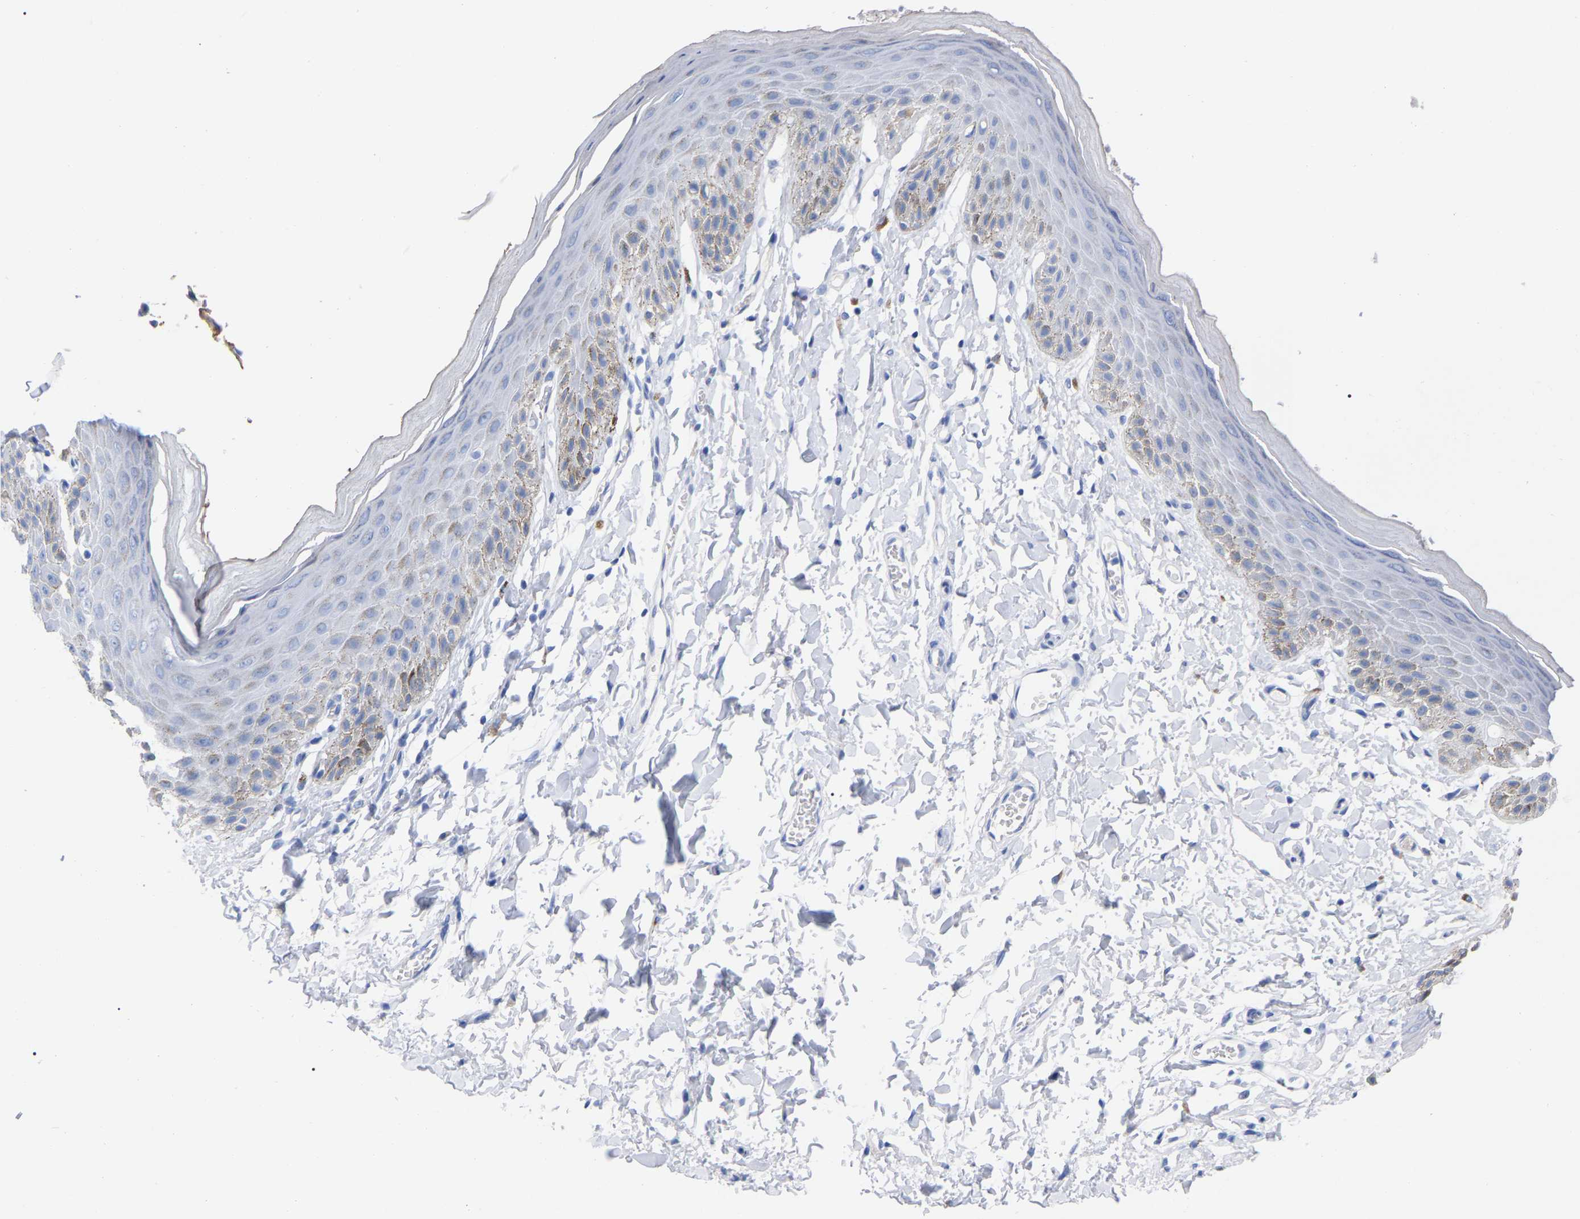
{"staining": {"intensity": "weak", "quantity": "<25%", "location": "cytoplasmic/membranous"}, "tissue": "skin", "cell_type": "Epidermal cells", "image_type": "normal", "snomed": [{"axis": "morphology", "description": "Normal tissue, NOS"}, {"axis": "topography", "description": "Anal"}], "caption": "A histopathology image of skin stained for a protein exhibits no brown staining in epidermal cells.", "gene": "HAPLN1", "patient": {"sex": "male", "age": 44}}